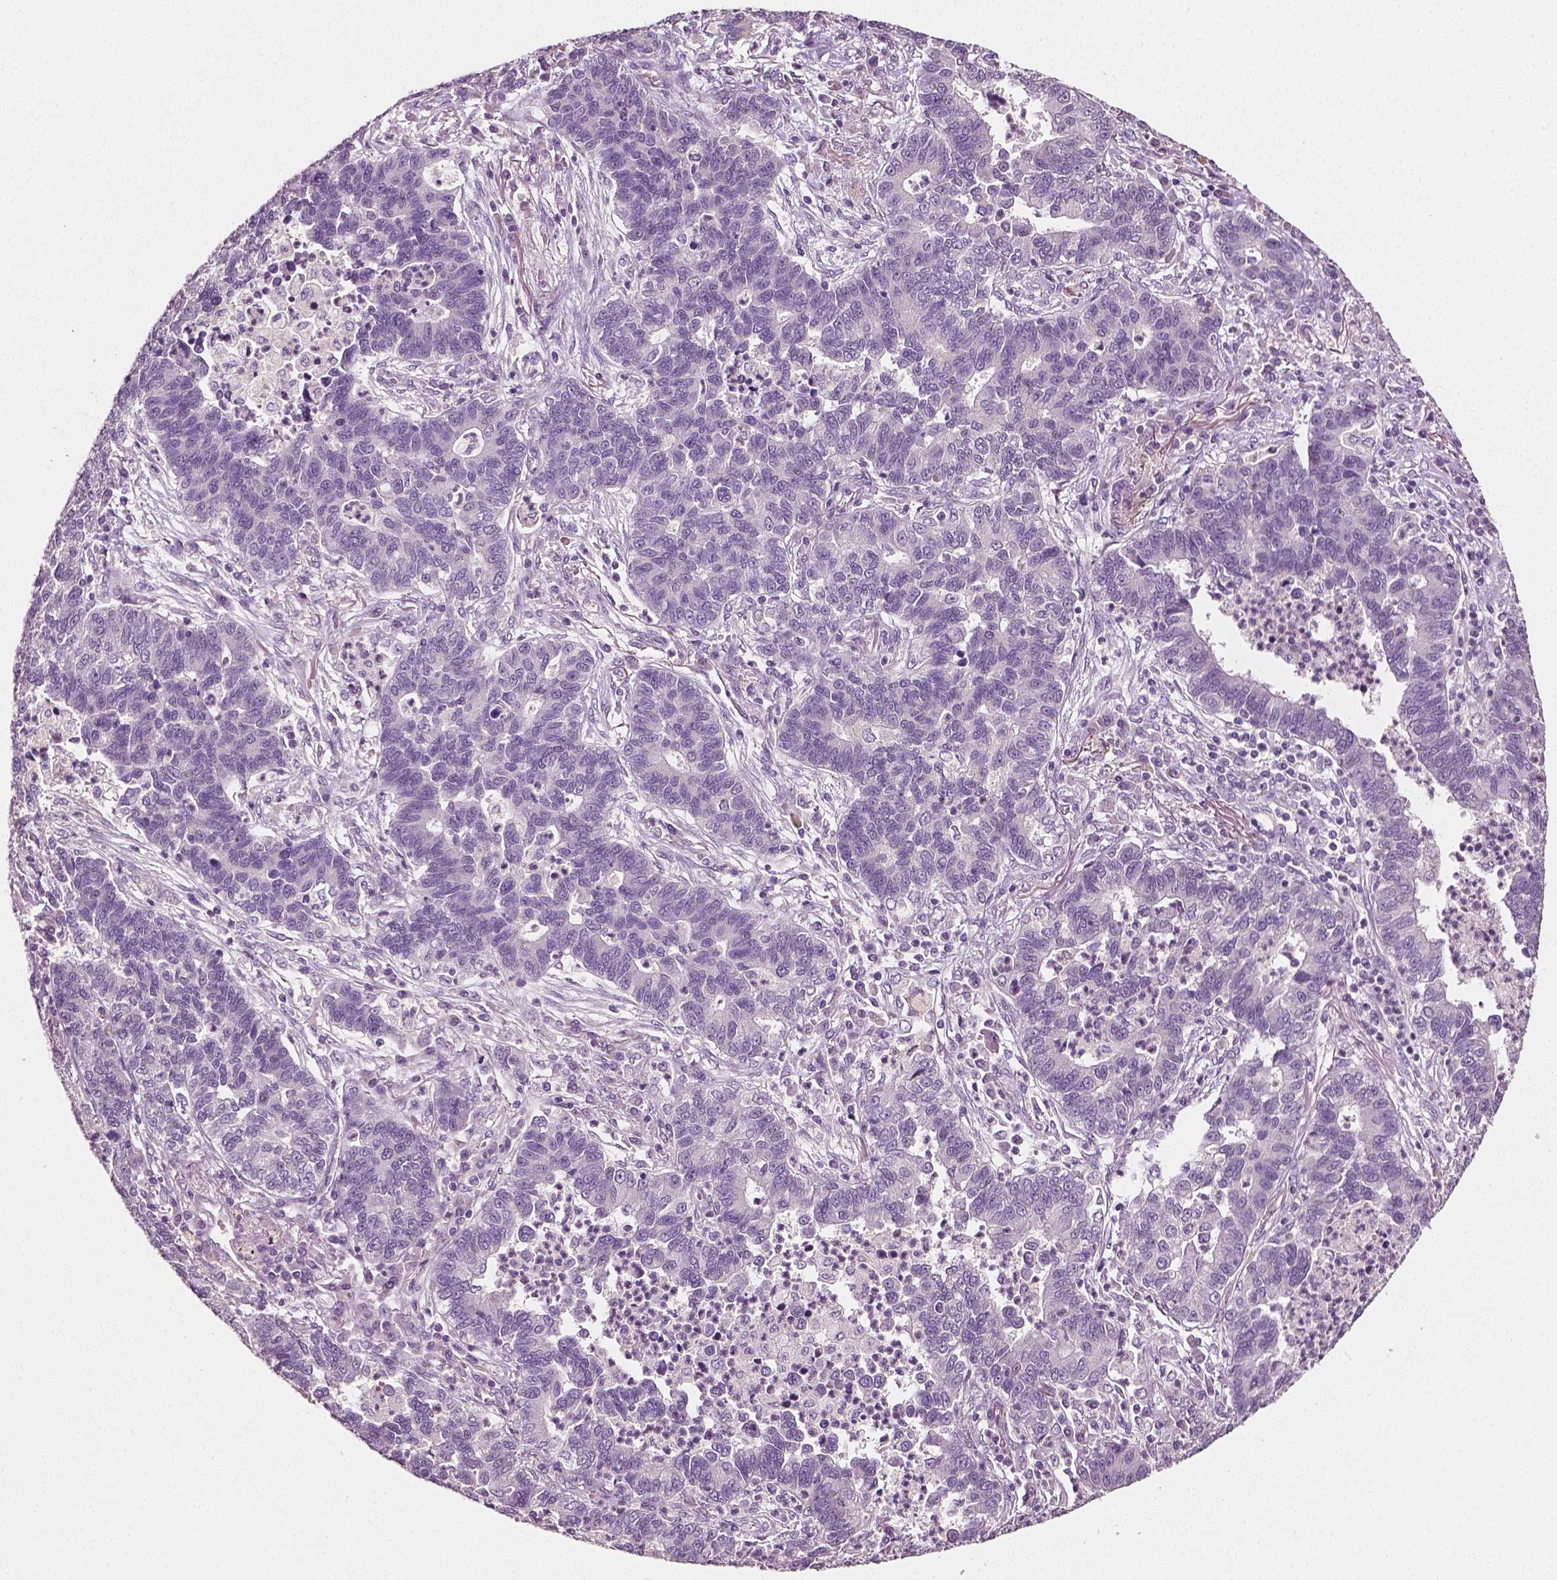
{"staining": {"intensity": "negative", "quantity": "none", "location": "none"}, "tissue": "lung cancer", "cell_type": "Tumor cells", "image_type": "cancer", "snomed": [{"axis": "morphology", "description": "Adenocarcinoma, NOS"}, {"axis": "topography", "description": "Lung"}], "caption": "Image shows no significant protein expression in tumor cells of lung cancer (adenocarcinoma).", "gene": "PLA2R1", "patient": {"sex": "female", "age": 57}}